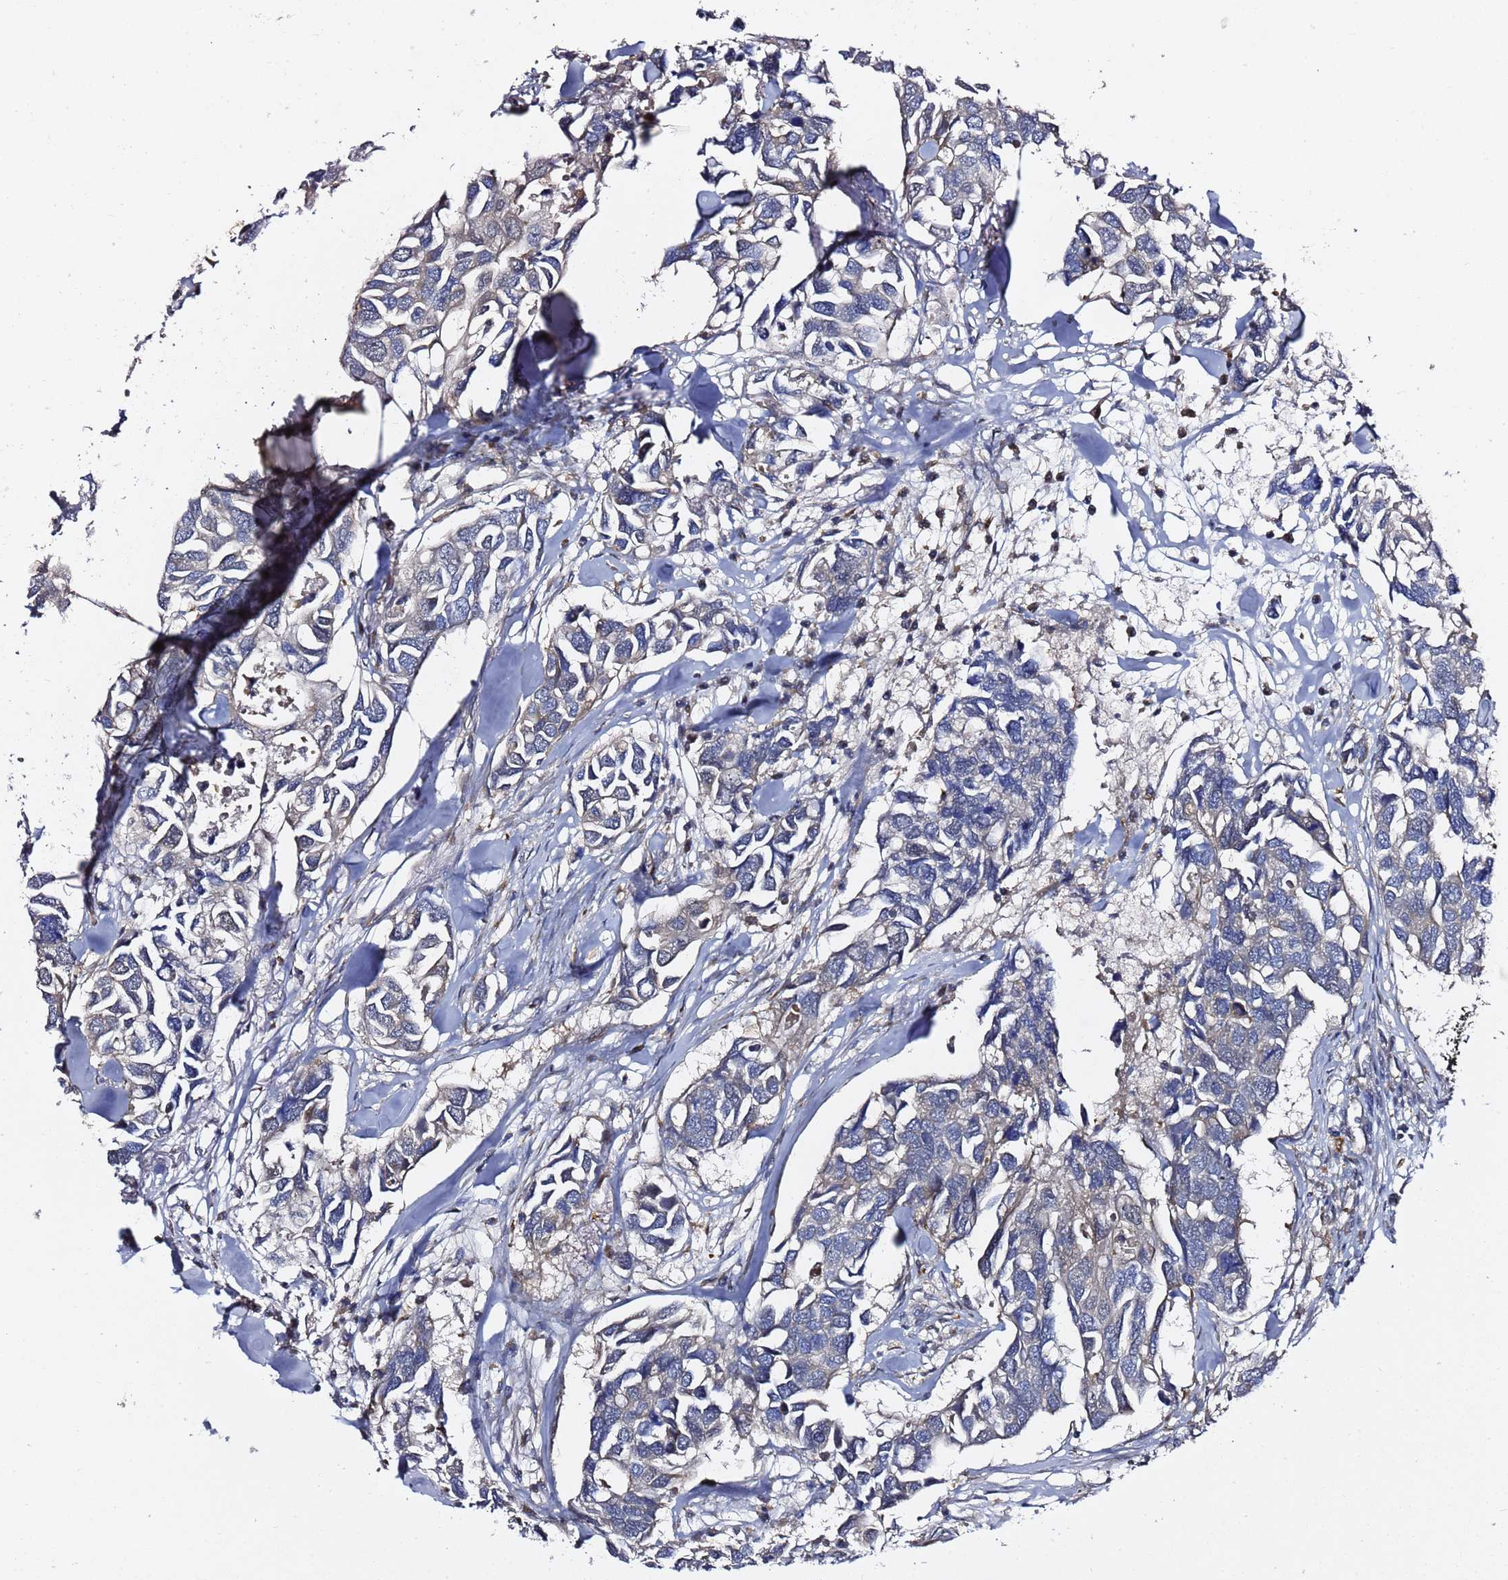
{"staining": {"intensity": "negative", "quantity": "none", "location": "none"}, "tissue": "breast cancer", "cell_type": "Tumor cells", "image_type": "cancer", "snomed": [{"axis": "morphology", "description": "Duct carcinoma"}, {"axis": "topography", "description": "Breast"}], "caption": "IHC of breast cancer (invasive ductal carcinoma) exhibits no expression in tumor cells.", "gene": "NAT2", "patient": {"sex": "female", "age": 83}}